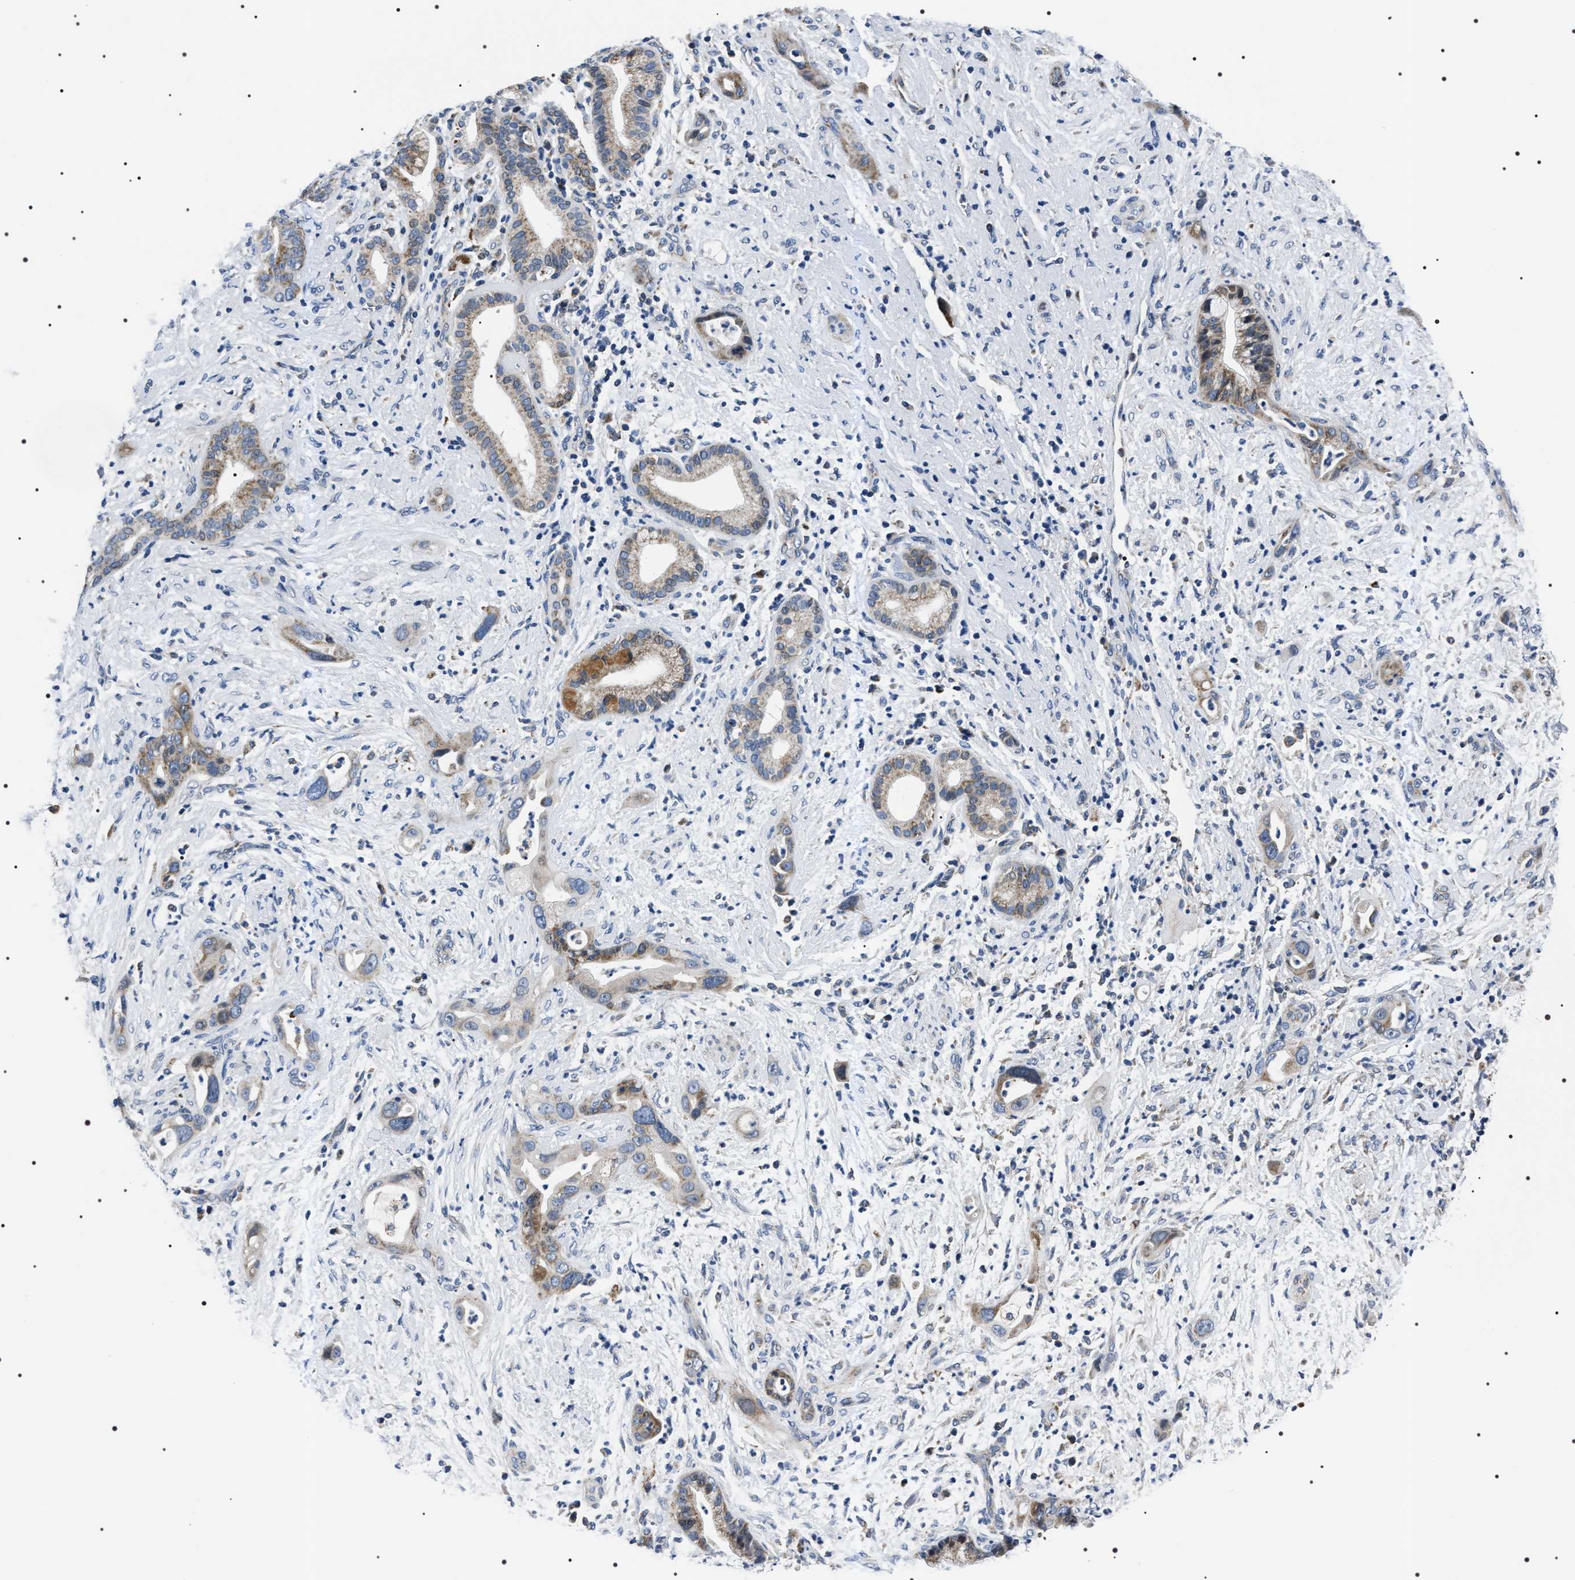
{"staining": {"intensity": "moderate", "quantity": "25%-75%", "location": "cytoplasmic/membranous"}, "tissue": "pancreatic cancer", "cell_type": "Tumor cells", "image_type": "cancer", "snomed": [{"axis": "morphology", "description": "Adenocarcinoma, NOS"}, {"axis": "topography", "description": "Pancreas"}], "caption": "Immunohistochemistry of human pancreatic cancer (adenocarcinoma) reveals medium levels of moderate cytoplasmic/membranous staining in approximately 25%-75% of tumor cells. (DAB (3,3'-diaminobenzidine) = brown stain, brightfield microscopy at high magnification).", "gene": "NTMT1", "patient": {"sex": "male", "age": 59}}